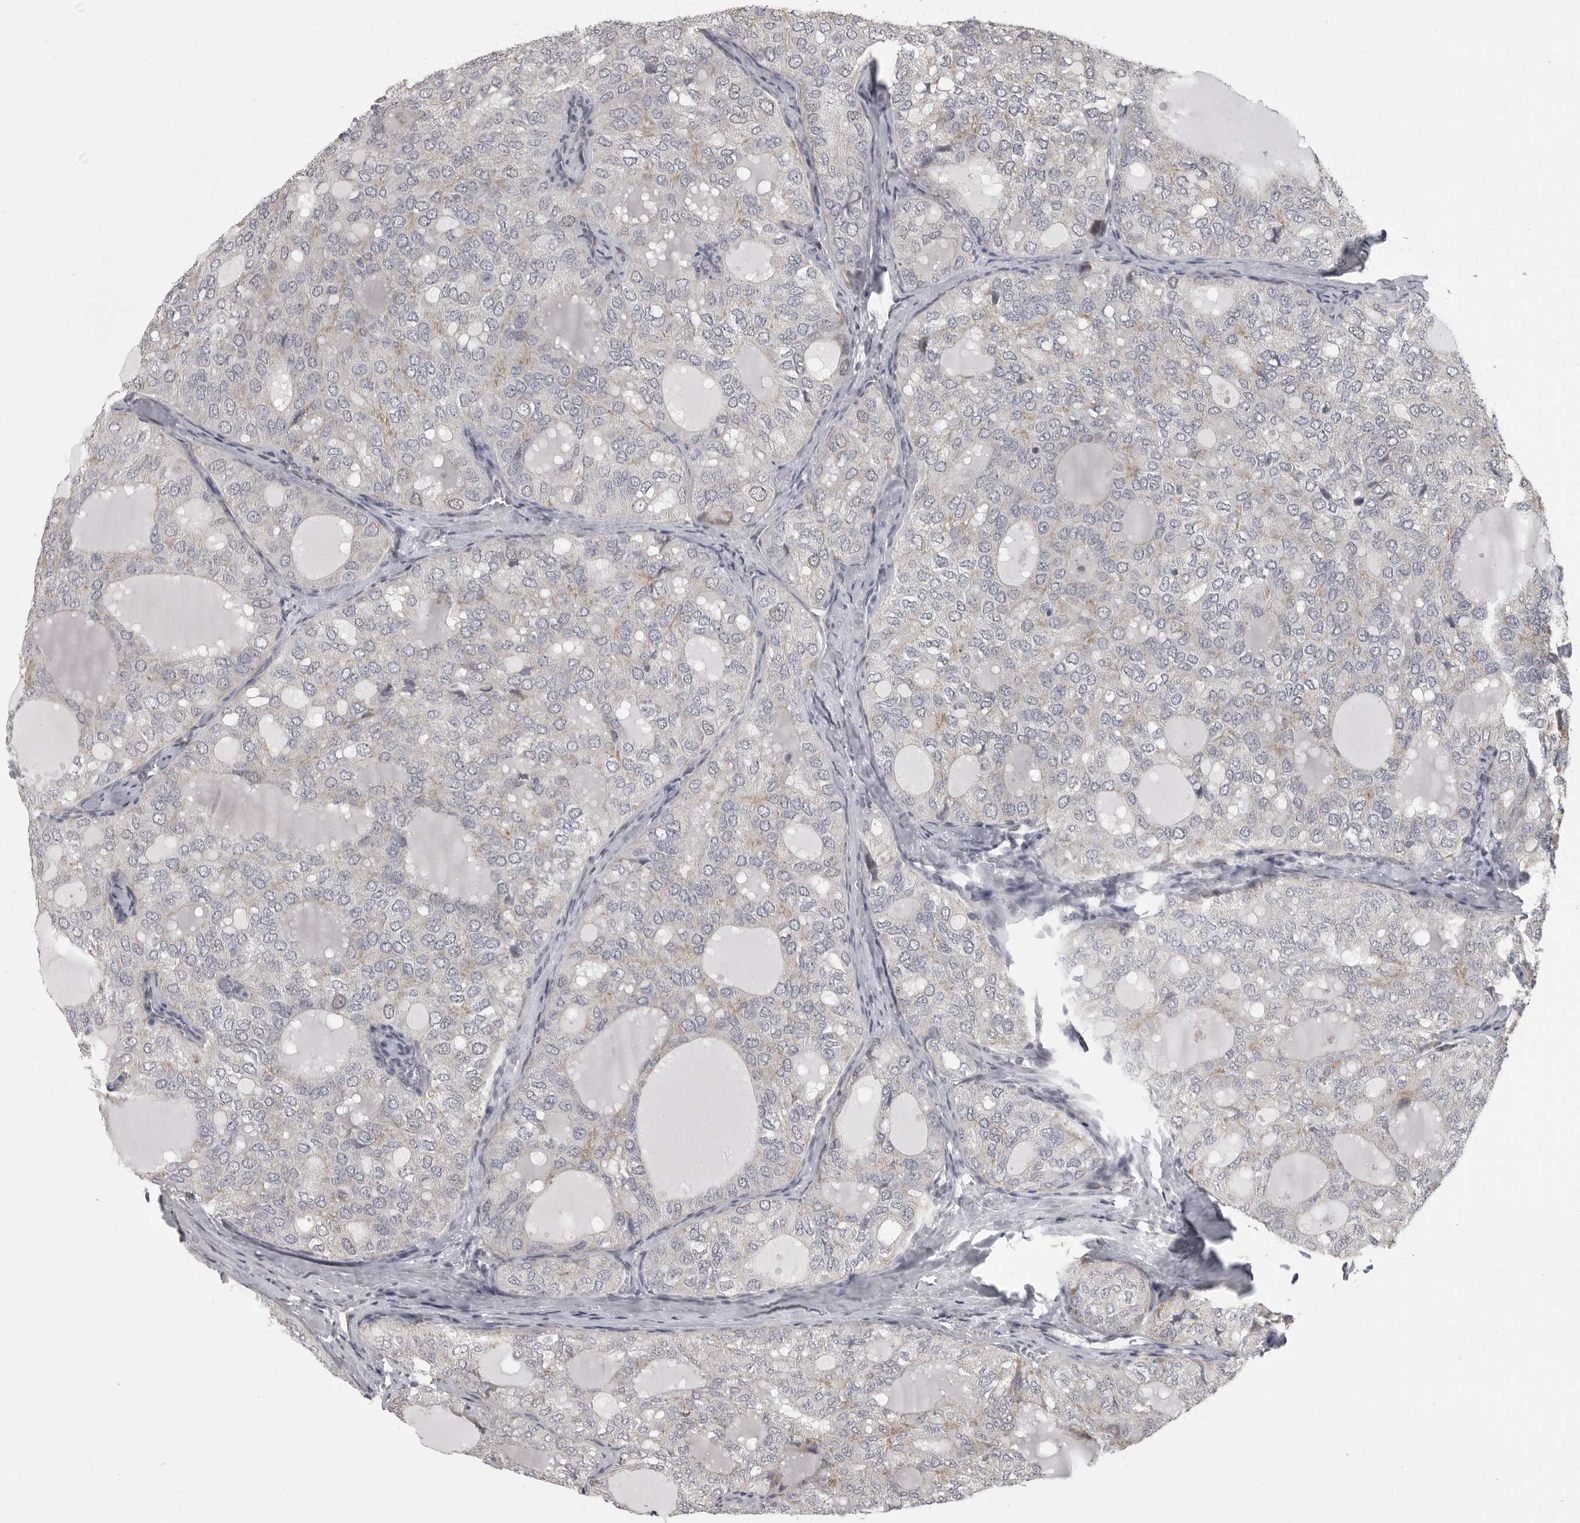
{"staining": {"intensity": "negative", "quantity": "none", "location": "none"}, "tissue": "thyroid cancer", "cell_type": "Tumor cells", "image_type": "cancer", "snomed": [{"axis": "morphology", "description": "Follicular adenoma carcinoma, NOS"}, {"axis": "topography", "description": "Thyroid gland"}], "caption": "This image is of thyroid cancer stained with immunohistochemistry to label a protein in brown with the nuclei are counter-stained blue. There is no positivity in tumor cells.", "gene": "POLE2", "patient": {"sex": "male", "age": 75}}